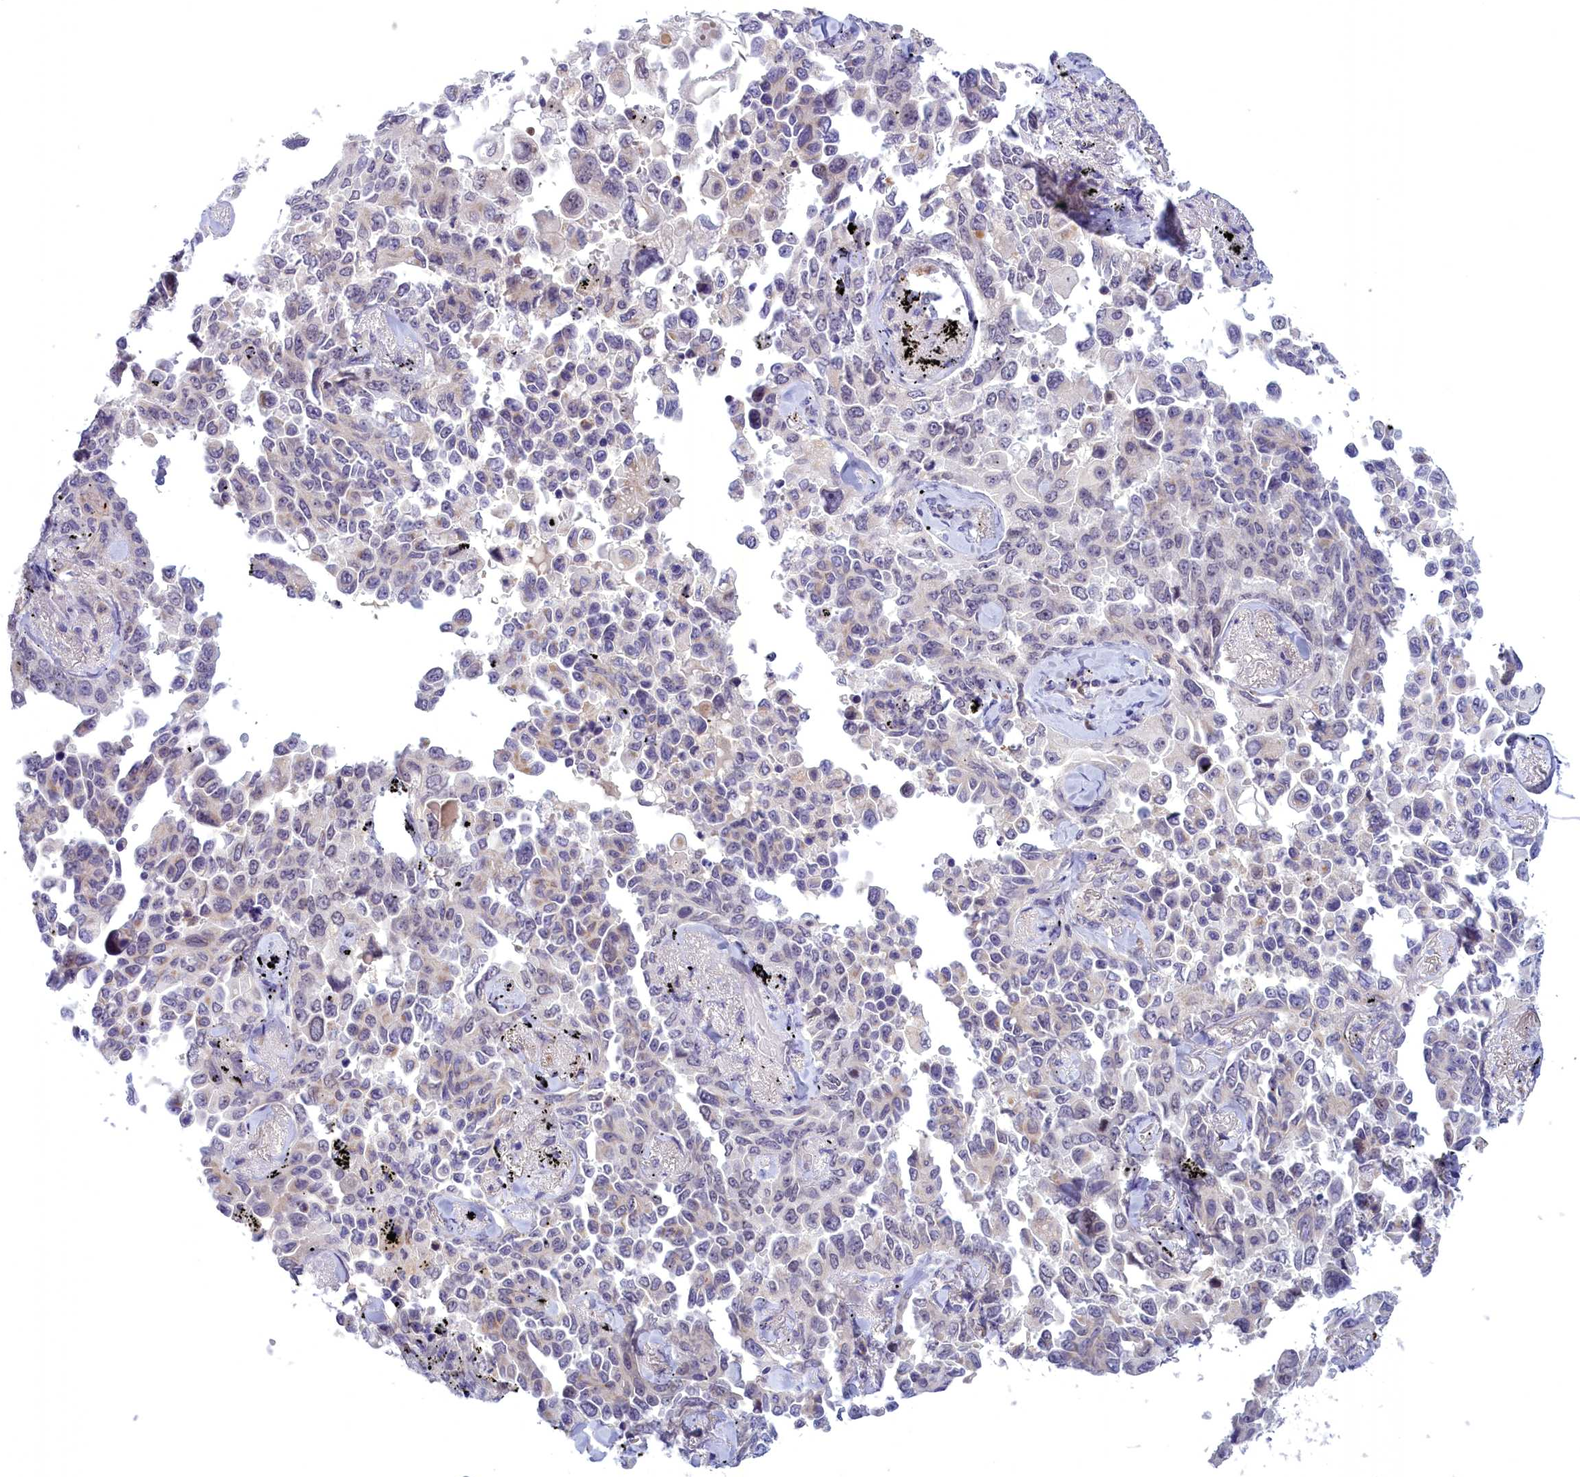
{"staining": {"intensity": "weak", "quantity": "<25%", "location": "cytoplasmic/membranous"}, "tissue": "lung cancer", "cell_type": "Tumor cells", "image_type": "cancer", "snomed": [{"axis": "morphology", "description": "Adenocarcinoma, NOS"}, {"axis": "topography", "description": "Lung"}], "caption": "IHC image of neoplastic tissue: human lung cancer stained with DAB demonstrates no significant protein staining in tumor cells.", "gene": "FAM149B1", "patient": {"sex": "female", "age": 67}}